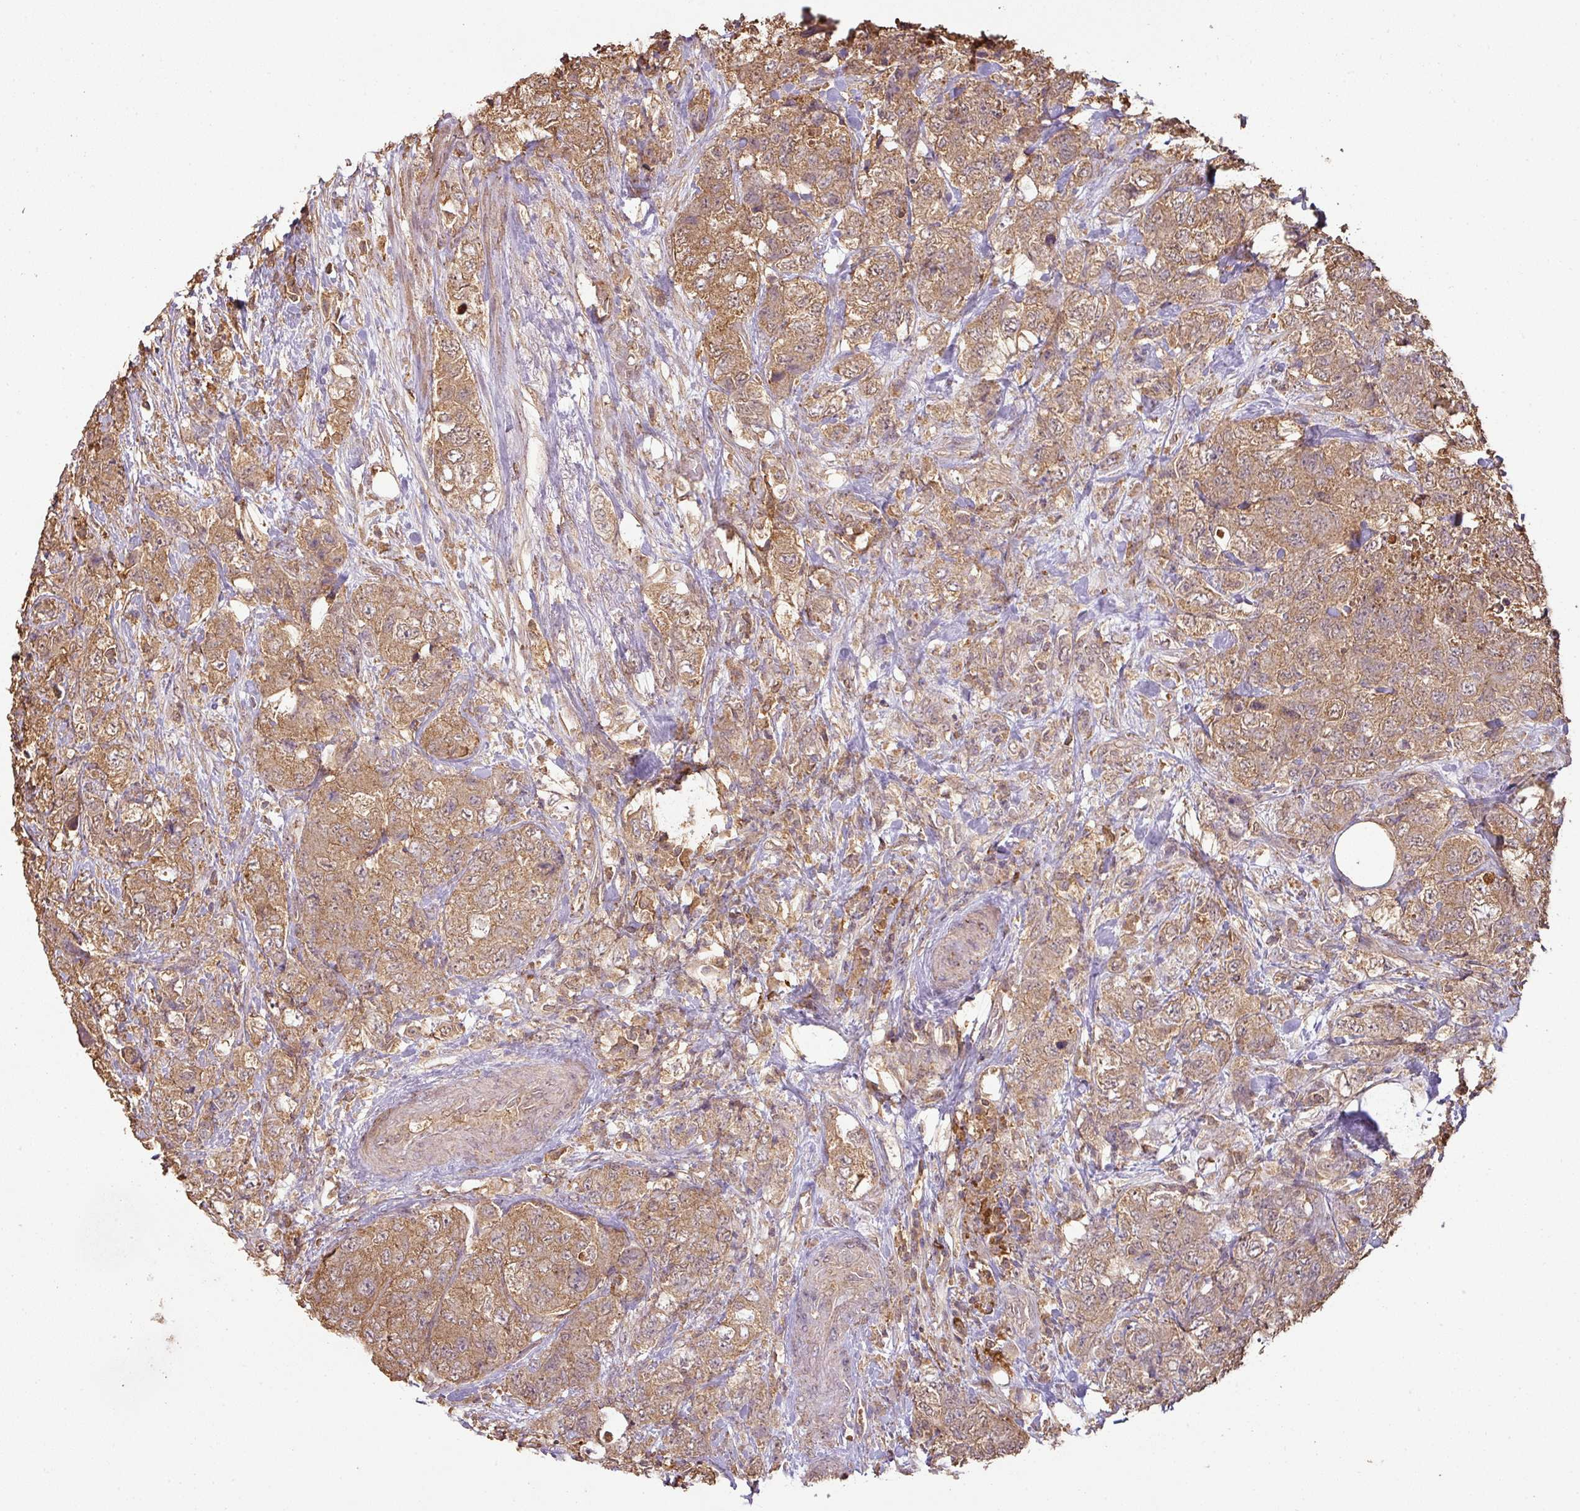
{"staining": {"intensity": "moderate", "quantity": ">75%", "location": "cytoplasmic/membranous"}, "tissue": "urothelial cancer", "cell_type": "Tumor cells", "image_type": "cancer", "snomed": [{"axis": "morphology", "description": "Urothelial carcinoma, High grade"}, {"axis": "topography", "description": "Urinary bladder"}], "caption": "The photomicrograph shows immunohistochemical staining of urothelial cancer. There is moderate cytoplasmic/membranous staining is present in about >75% of tumor cells.", "gene": "ATAT1", "patient": {"sex": "female", "age": 78}}